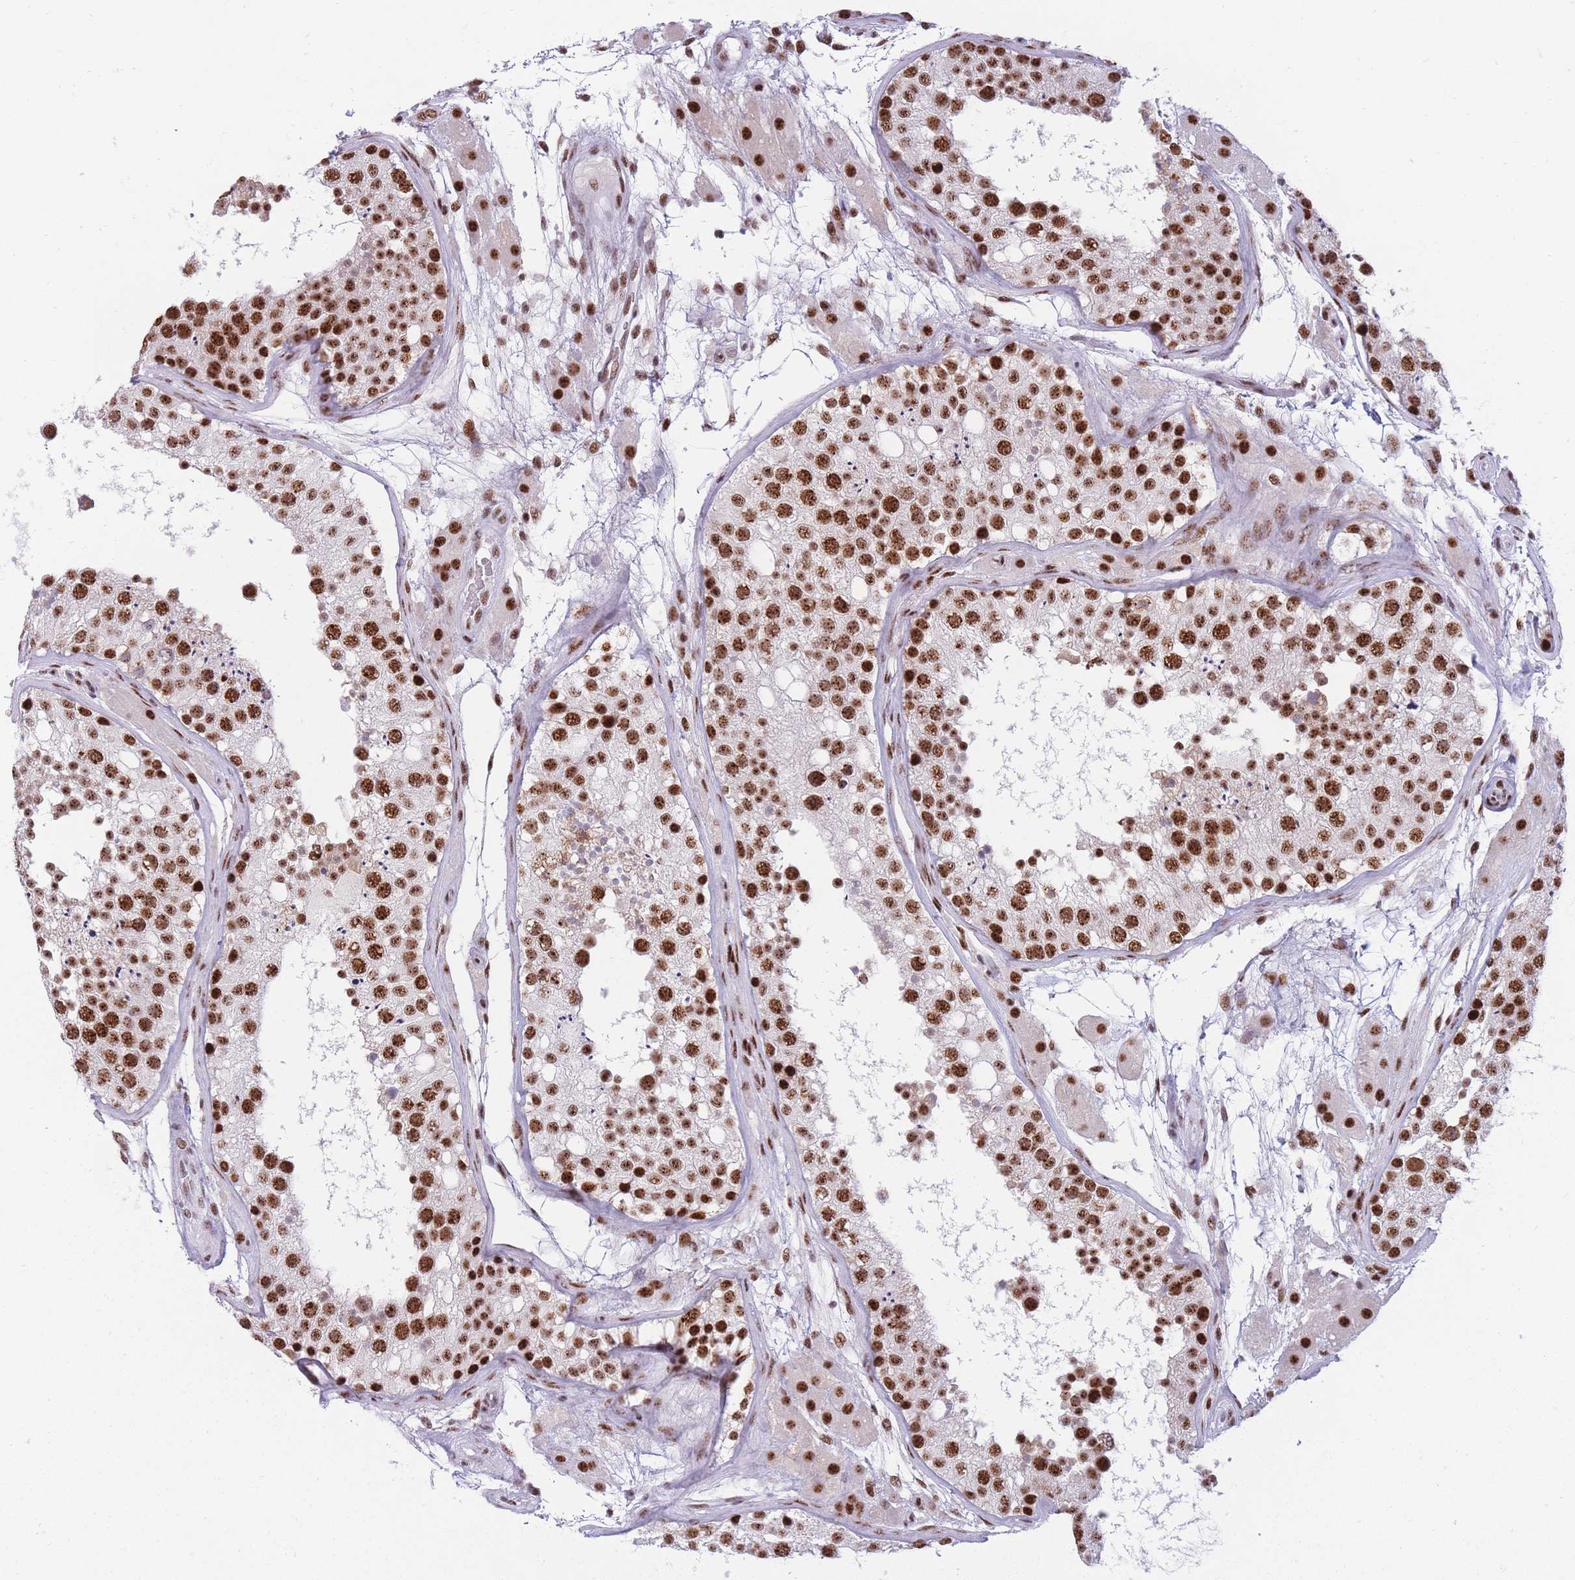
{"staining": {"intensity": "strong", "quantity": ">75%", "location": "nuclear"}, "tissue": "testis", "cell_type": "Cells in seminiferous ducts", "image_type": "normal", "snomed": [{"axis": "morphology", "description": "Normal tissue, NOS"}, {"axis": "topography", "description": "Testis"}], "caption": "Protein expression by IHC displays strong nuclear positivity in about >75% of cells in seminiferous ducts in benign testis.", "gene": "TMEM35B", "patient": {"sex": "male", "age": 26}}